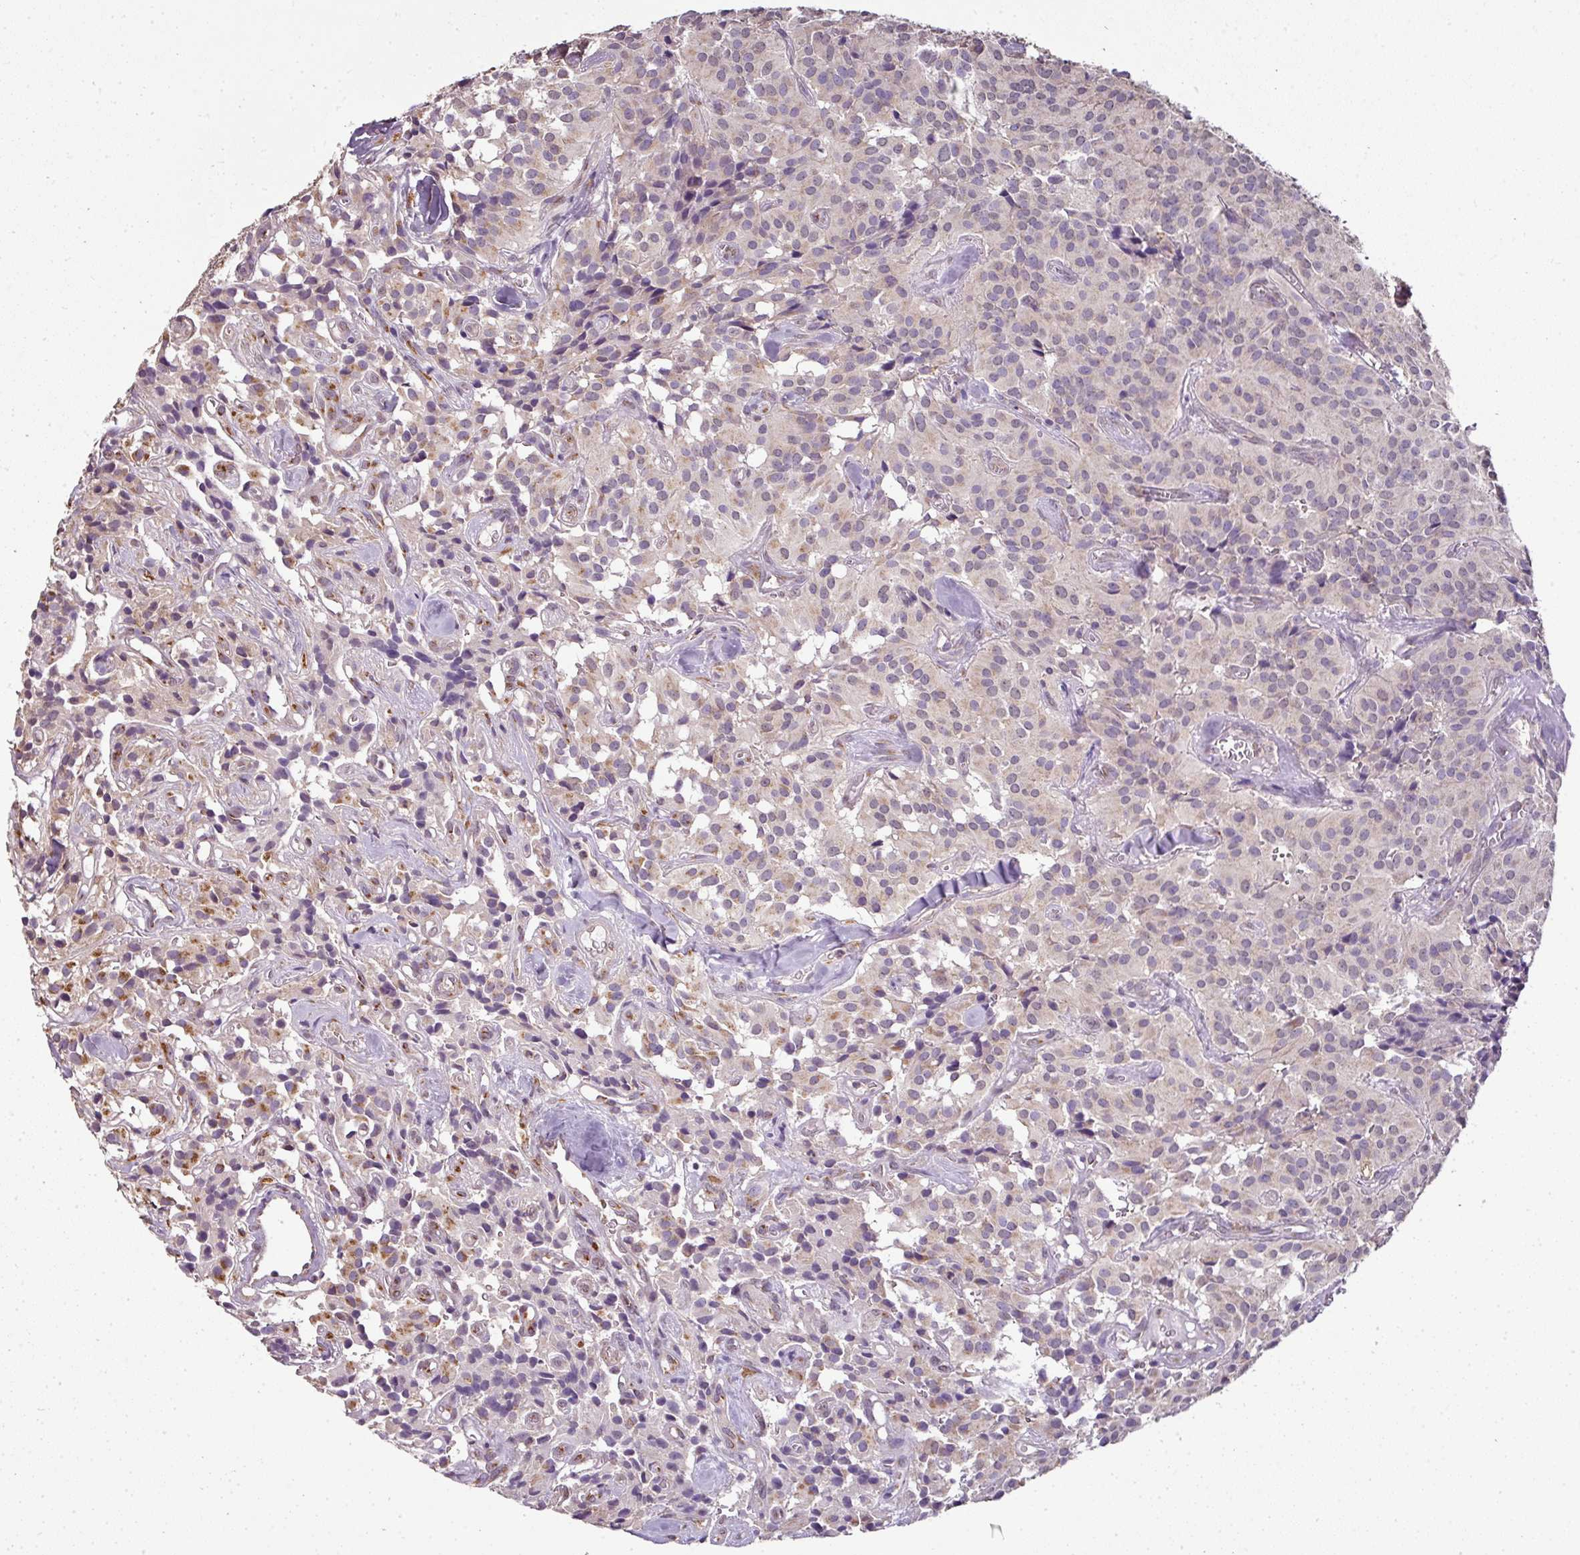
{"staining": {"intensity": "weak", "quantity": "25%-75%", "location": "nuclear"}, "tissue": "glioma", "cell_type": "Tumor cells", "image_type": "cancer", "snomed": [{"axis": "morphology", "description": "Glioma, malignant, Low grade"}, {"axis": "topography", "description": "Brain"}], "caption": "Human malignant glioma (low-grade) stained with a protein marker shows weak staining in tumor cells.", "gene": "JPH2", "patient": {"sex": "male", "age": 42}}